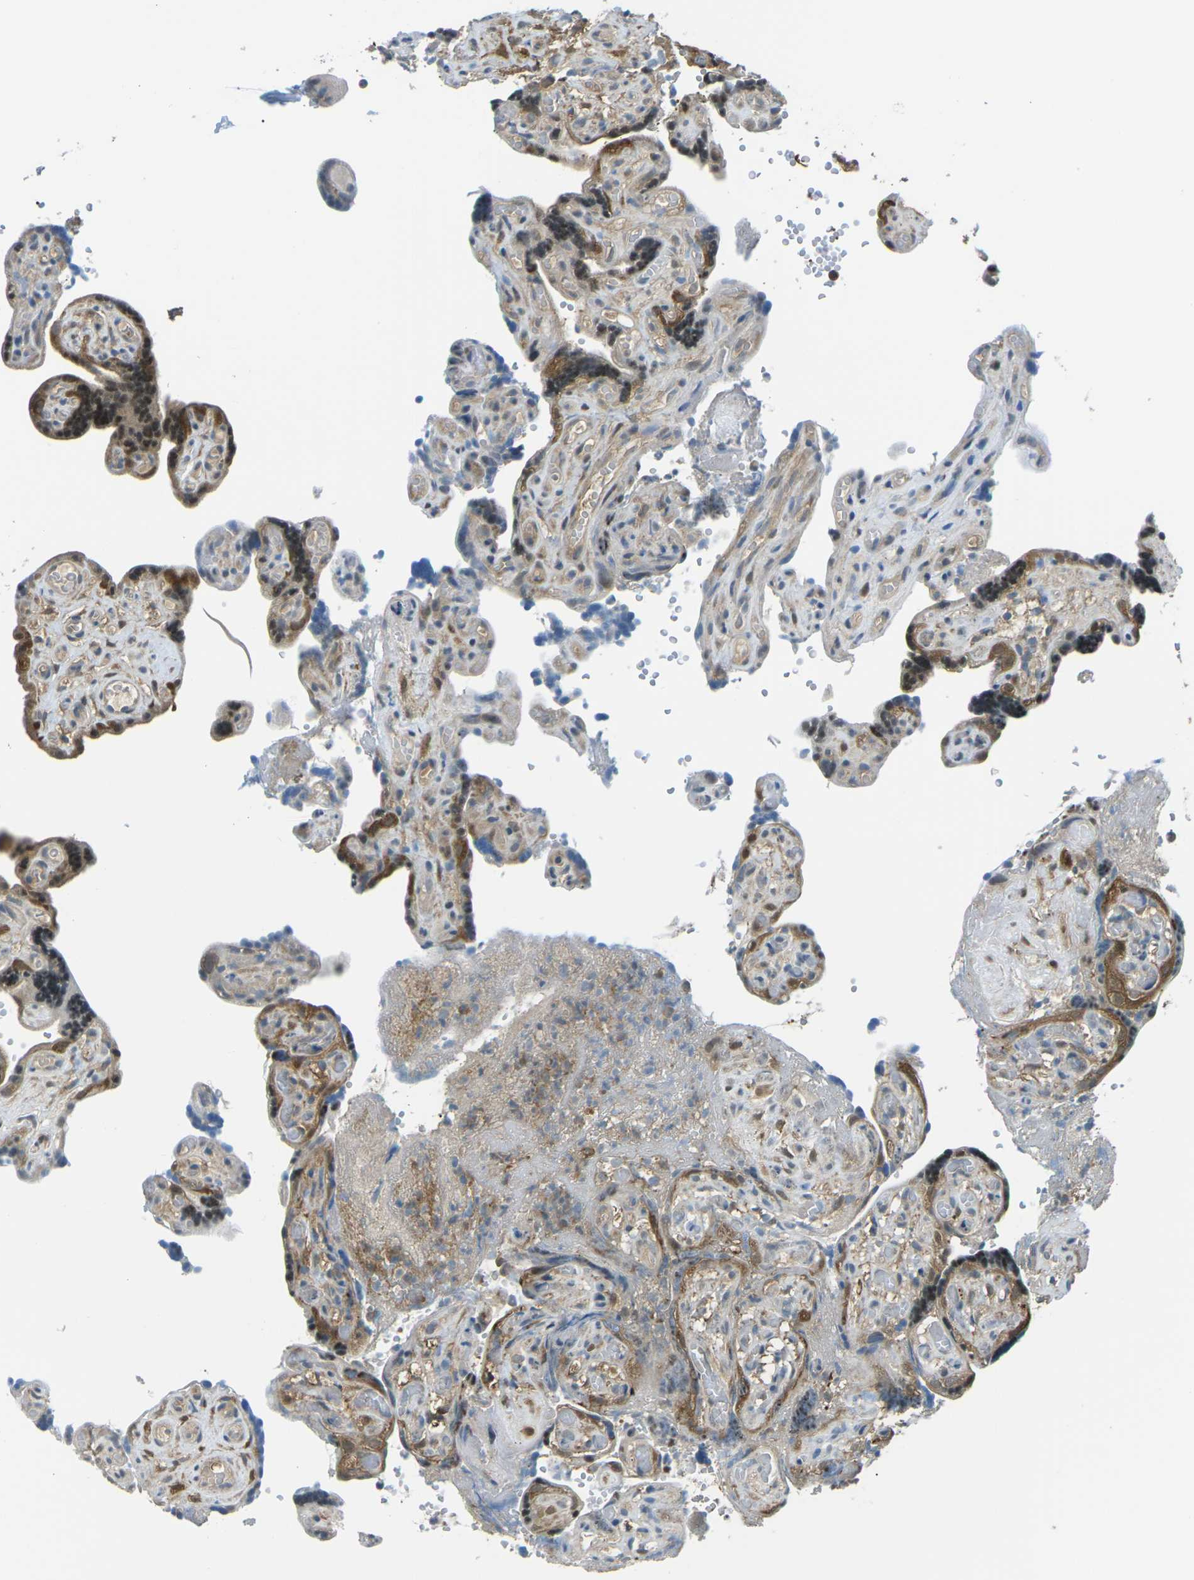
{"staining": {"intensity": "moderate", "quantity": ">75%", "location": "cytoplasmic/membranous"}, "tissue": "placenta", "cell_type": "Decidual cells", "image_type": "normal", "snomed": [{"axis": "morphology", "description": "Normal tissue, NOS"}, {"axis": "topography", "description": "Placenta"}], "caption": "This image shows unremarkable placenta stained with immunohistochemistry to label a protein in brown. The cytoplasmic/membranous of decidual cells show moderate positivity for the protein. Nuclei are counter-stained blue.", "gene": "PIEZO2", "patient": {"sex": "female", "age": 30}}